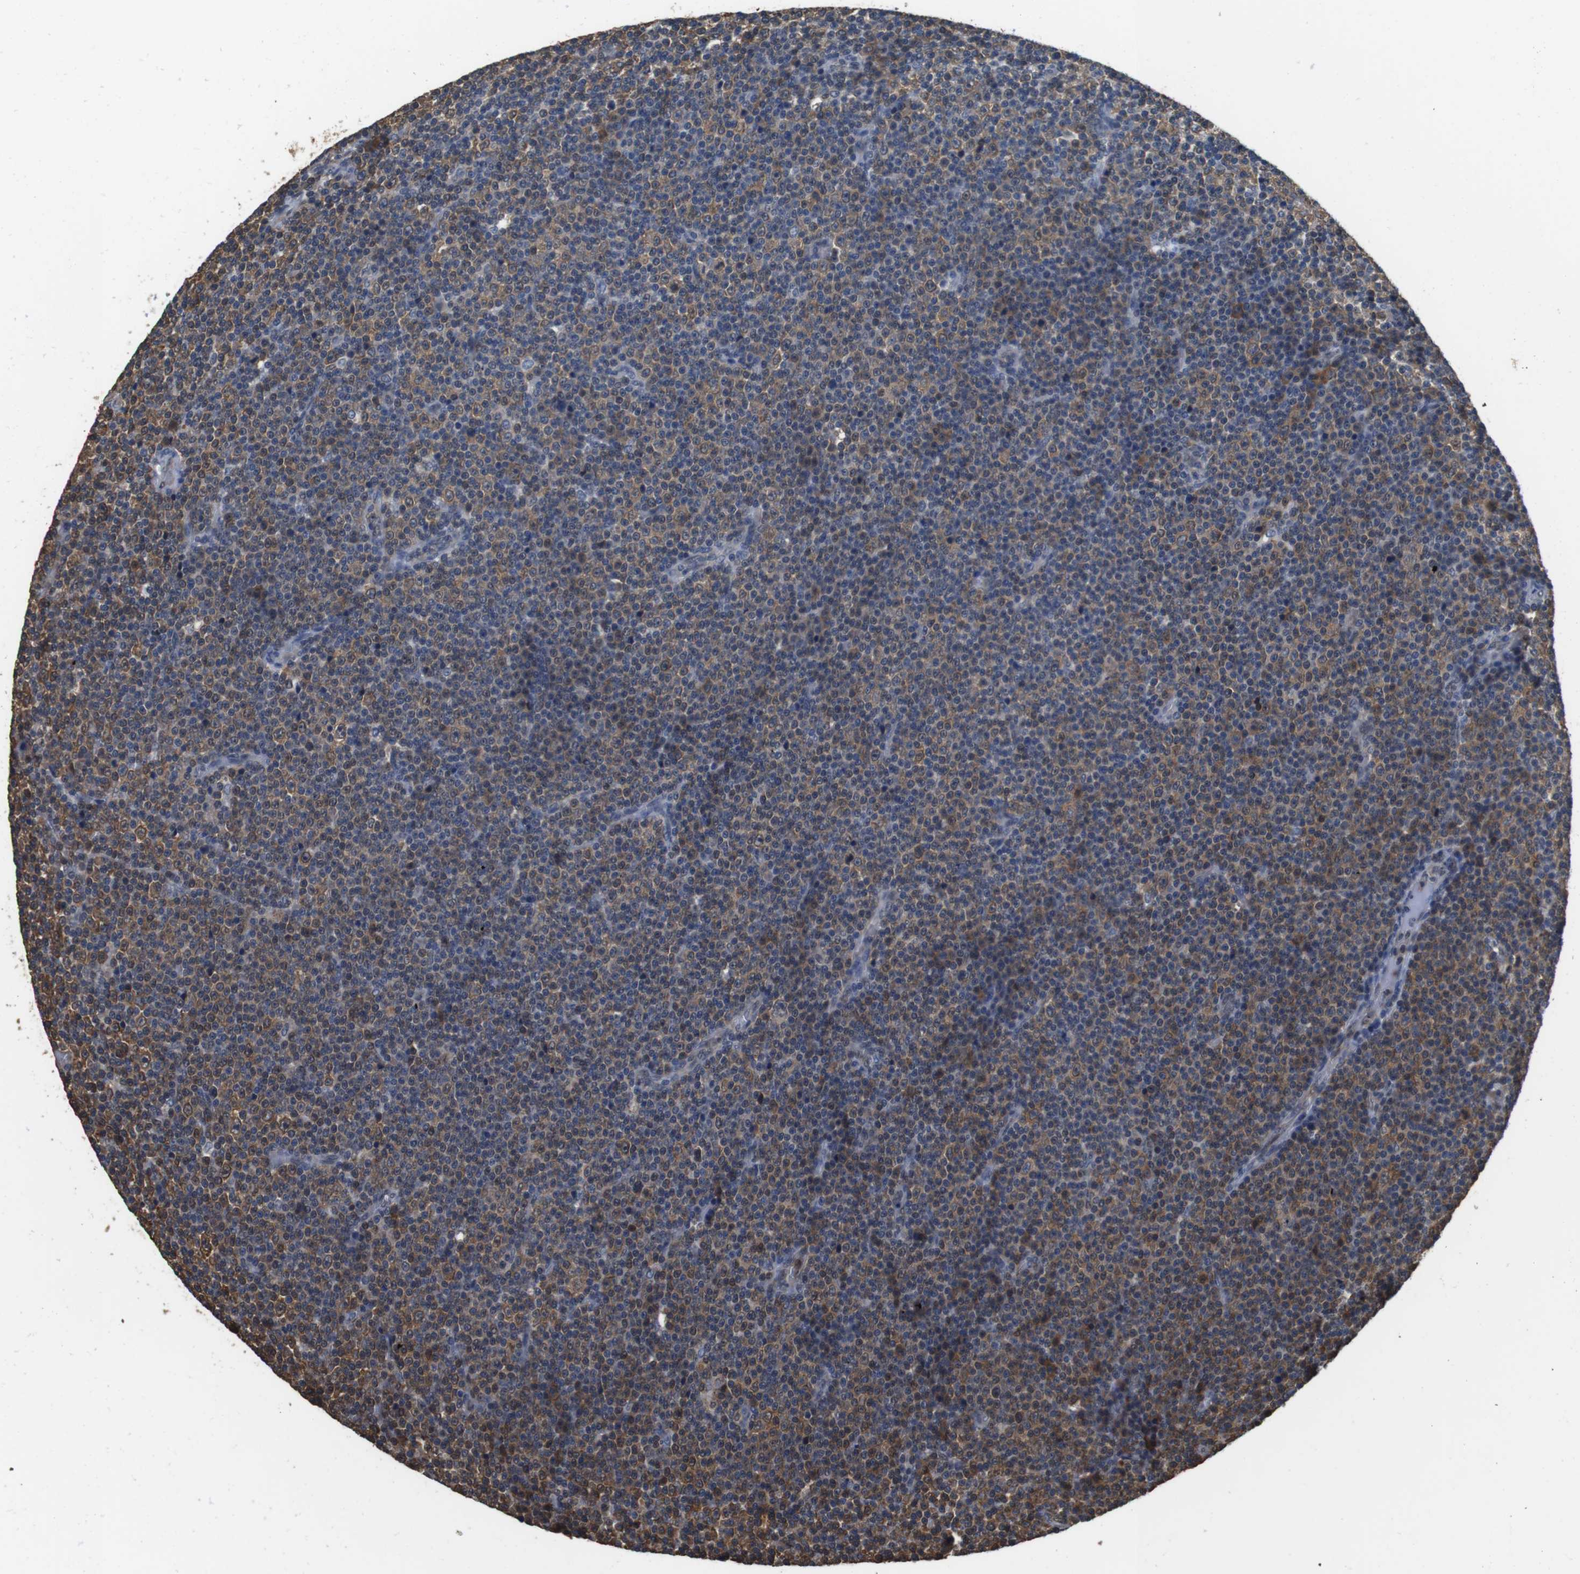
{"staining": {"intensity": "moderate", "quantity": "25%-75%", "location": "cytoplasmic/membranous"}, "tissue": "lymphoma", "cell_type": "Tumor cells", "image_type": "cancer", "snomed": [{"axis": "morphology", "description": "Malignant lymphoma, non-Hodgkin's type, Low grade"}, {"axis": "topography", "description": "Lymph node"}], "caption": "Low-grade malignant lymphoma, non-Hodgkin's type stained with a protein marker exhibits moderate staining in tumor cells.", "gene": "LDHA", "patient": {"sex": "female", "age": 67}}